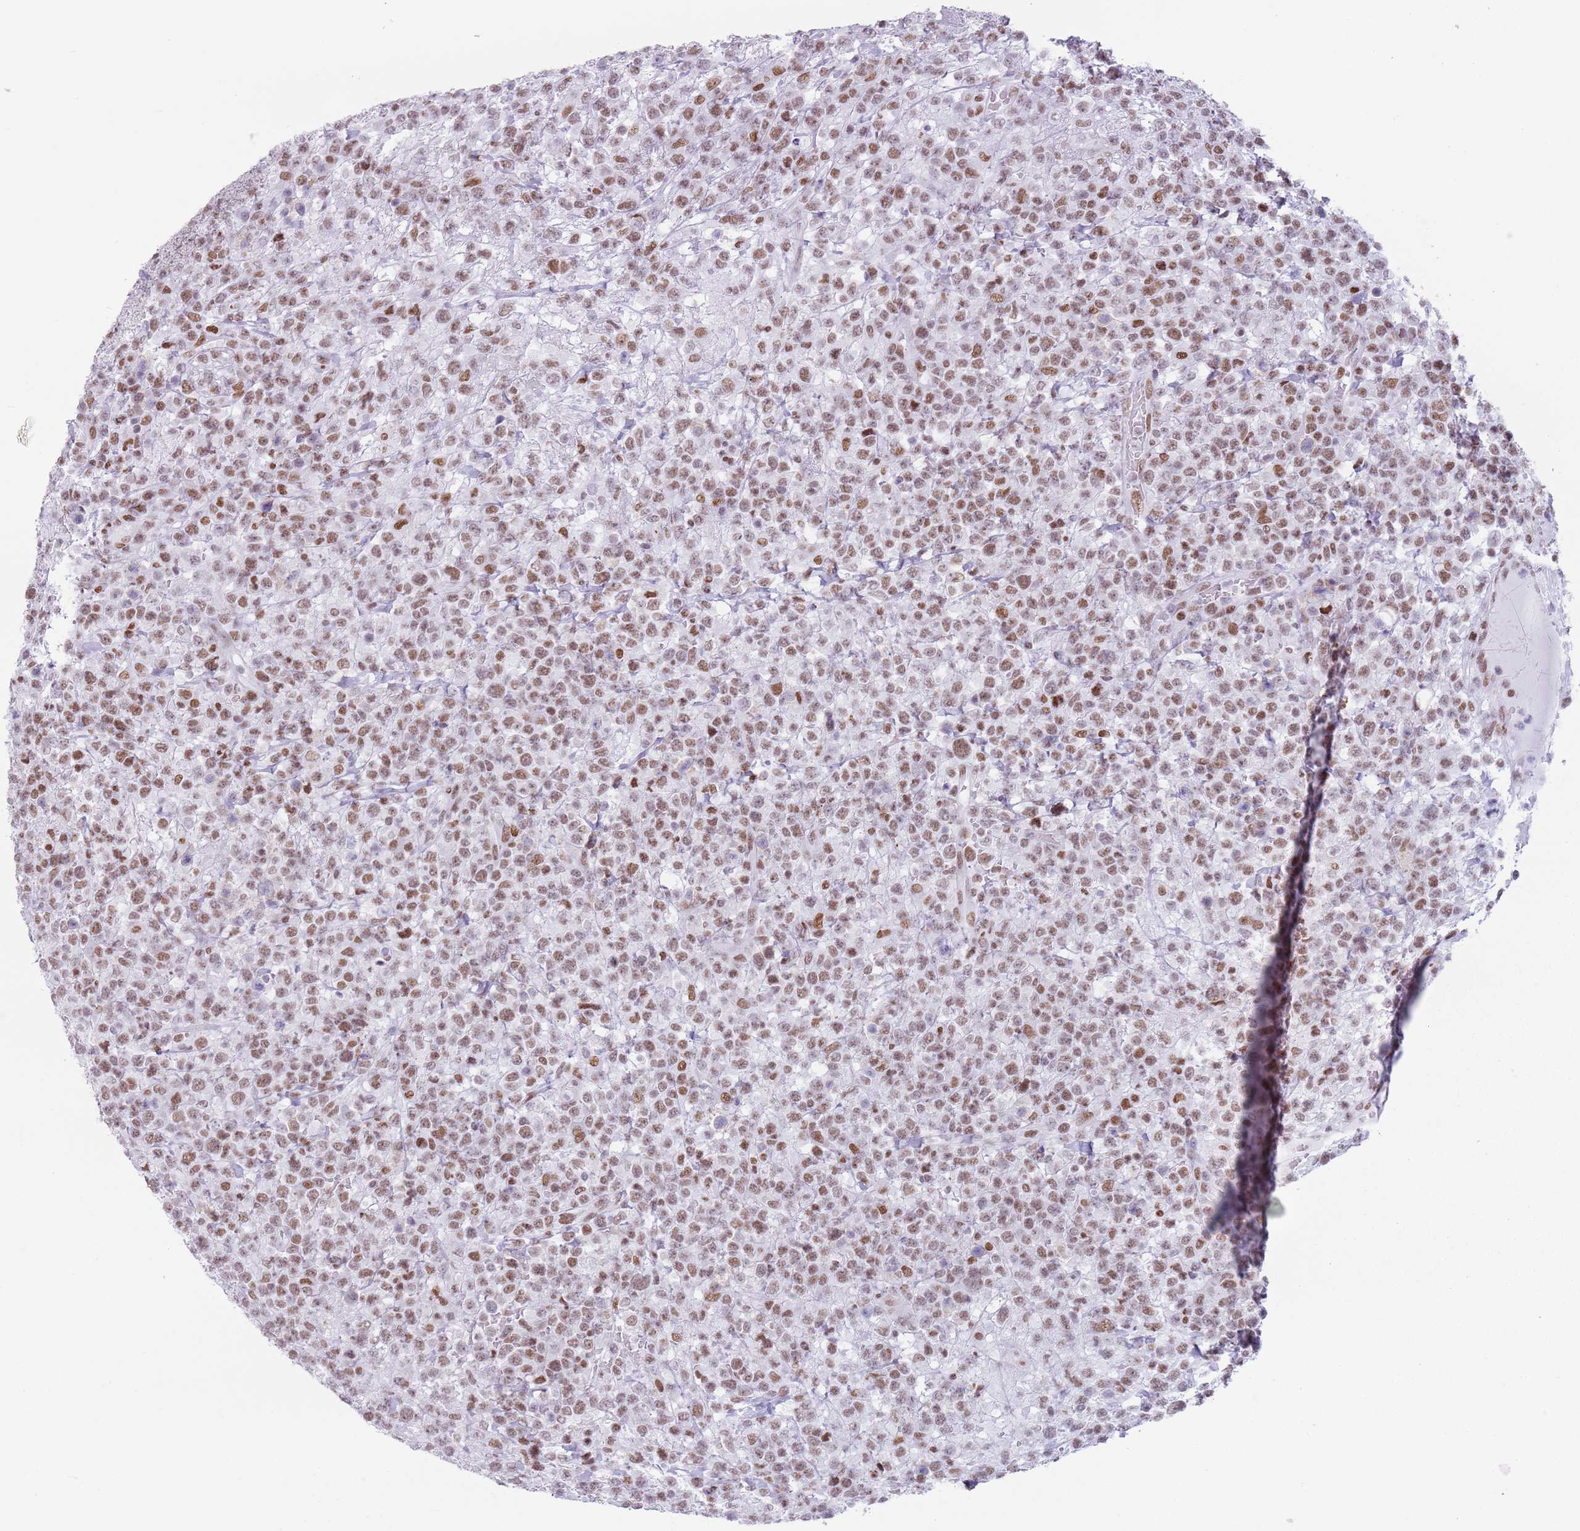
{"staining": {"intensity": "moderate", "quantity": ">75%", "location": "nuclear"}, "tissue": "lymphoma", "cell_type": "Tumor cells", "image_type": "cancer", "snomed": [{"axis": "morphology", "description": "Malignant lymphoma, non-Hodgkin's type, High grade"}, {"axis": "topography", "description": "Colon"}], "caption": "IHC (DAB) staining of high-grade malignant lymphoma, non-Hodgkin's type exhibits moderate nuclear protein positivity in about >75% of tumor cells.", "gene": "FAM104B", "patient": {"sex": "female", "age": 53}}